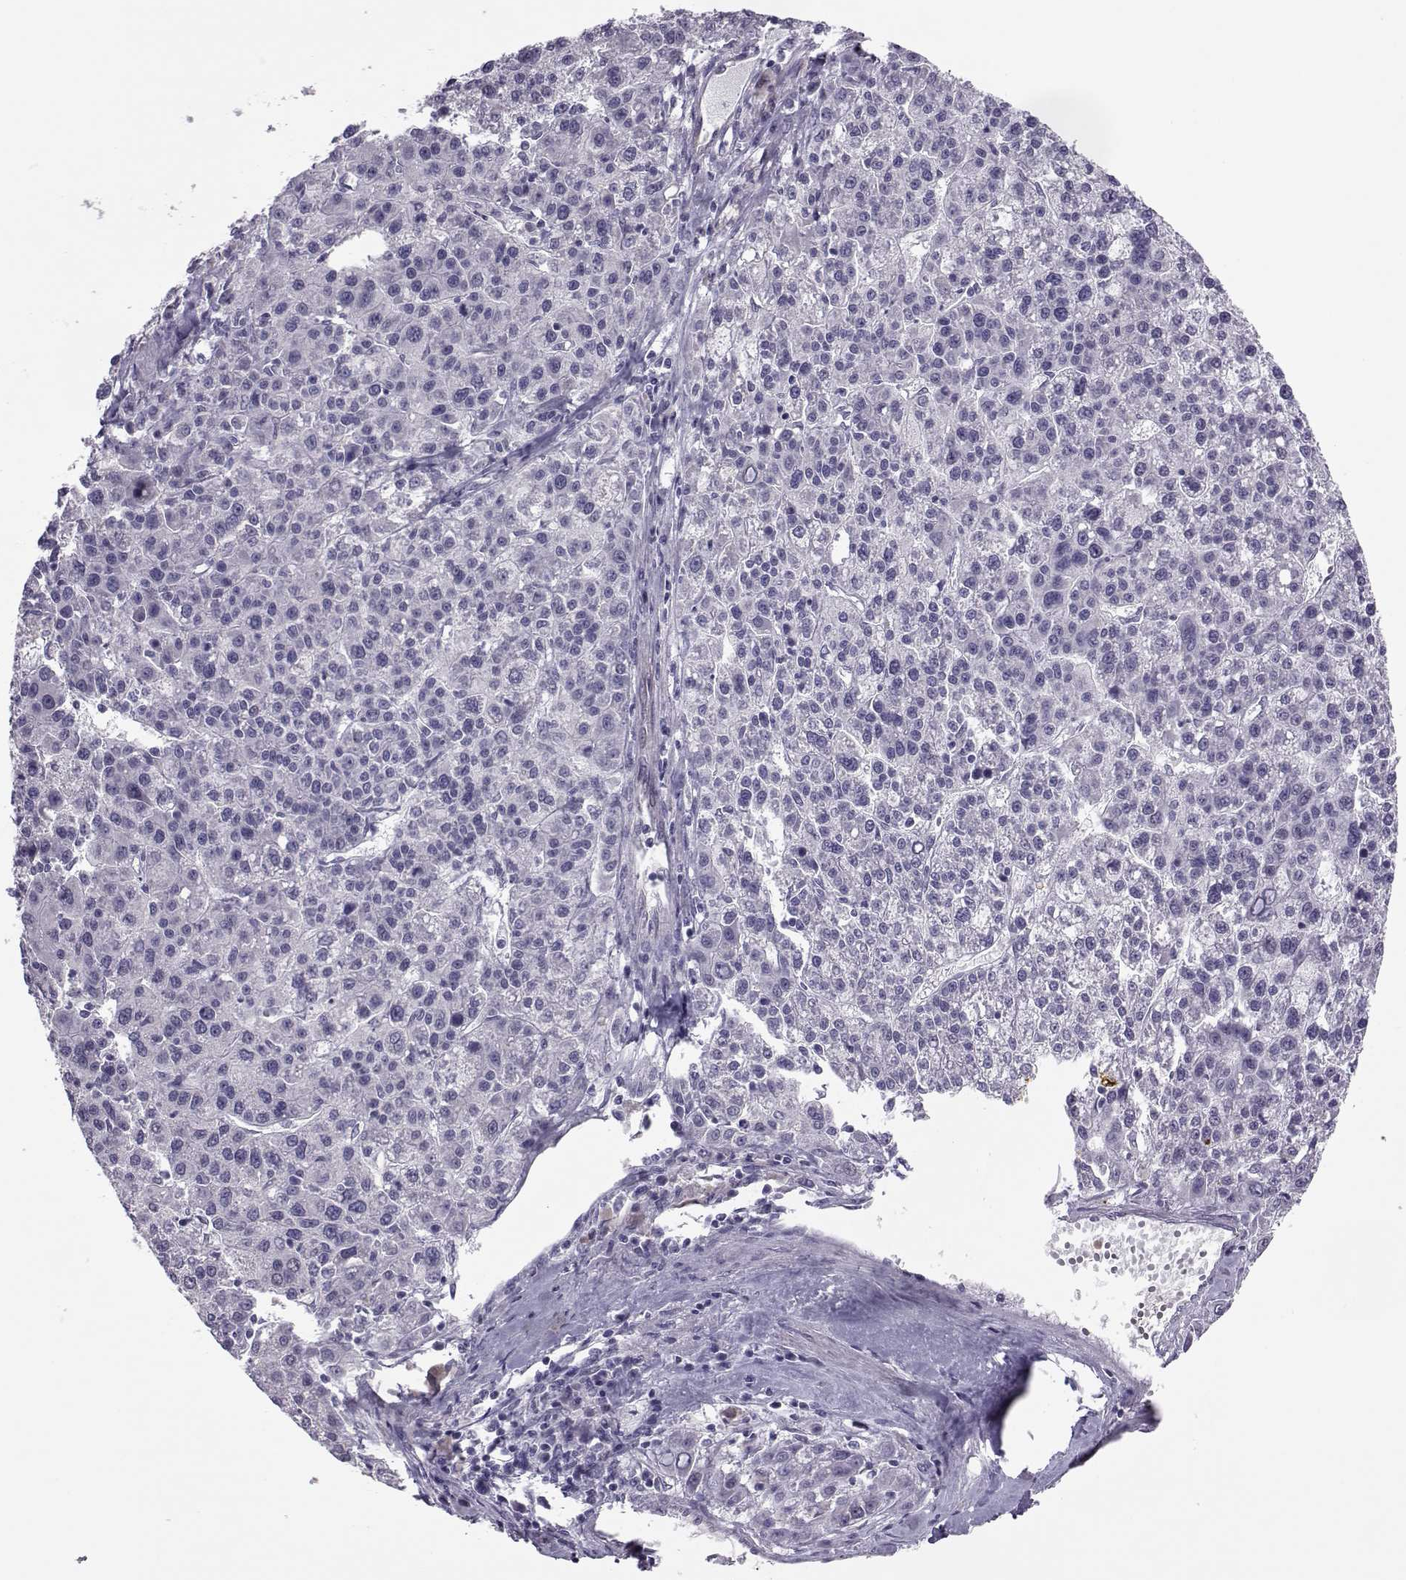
{"staining": {"intensity": "negative", "quantity": "none", "location": "none"}, "tissue": "liver cancer", "cell_type": "Tumor cells", "image_type": "cancer", "snomed": [{"axis": "morphology", "description": "Carcinoma, Hepatocellular, NOS"}, {"axis": "topography", "description": "Liver"}], "caption": "High magnification brightfield microscopy of liver hepatocellular carcinoma stained with DAB (brown) and counterstained with hematoxylin (blue): tumor cells show no significant expression.", "gene": "ASRGL1", "patient": {"sex": "female", "age": 58}}